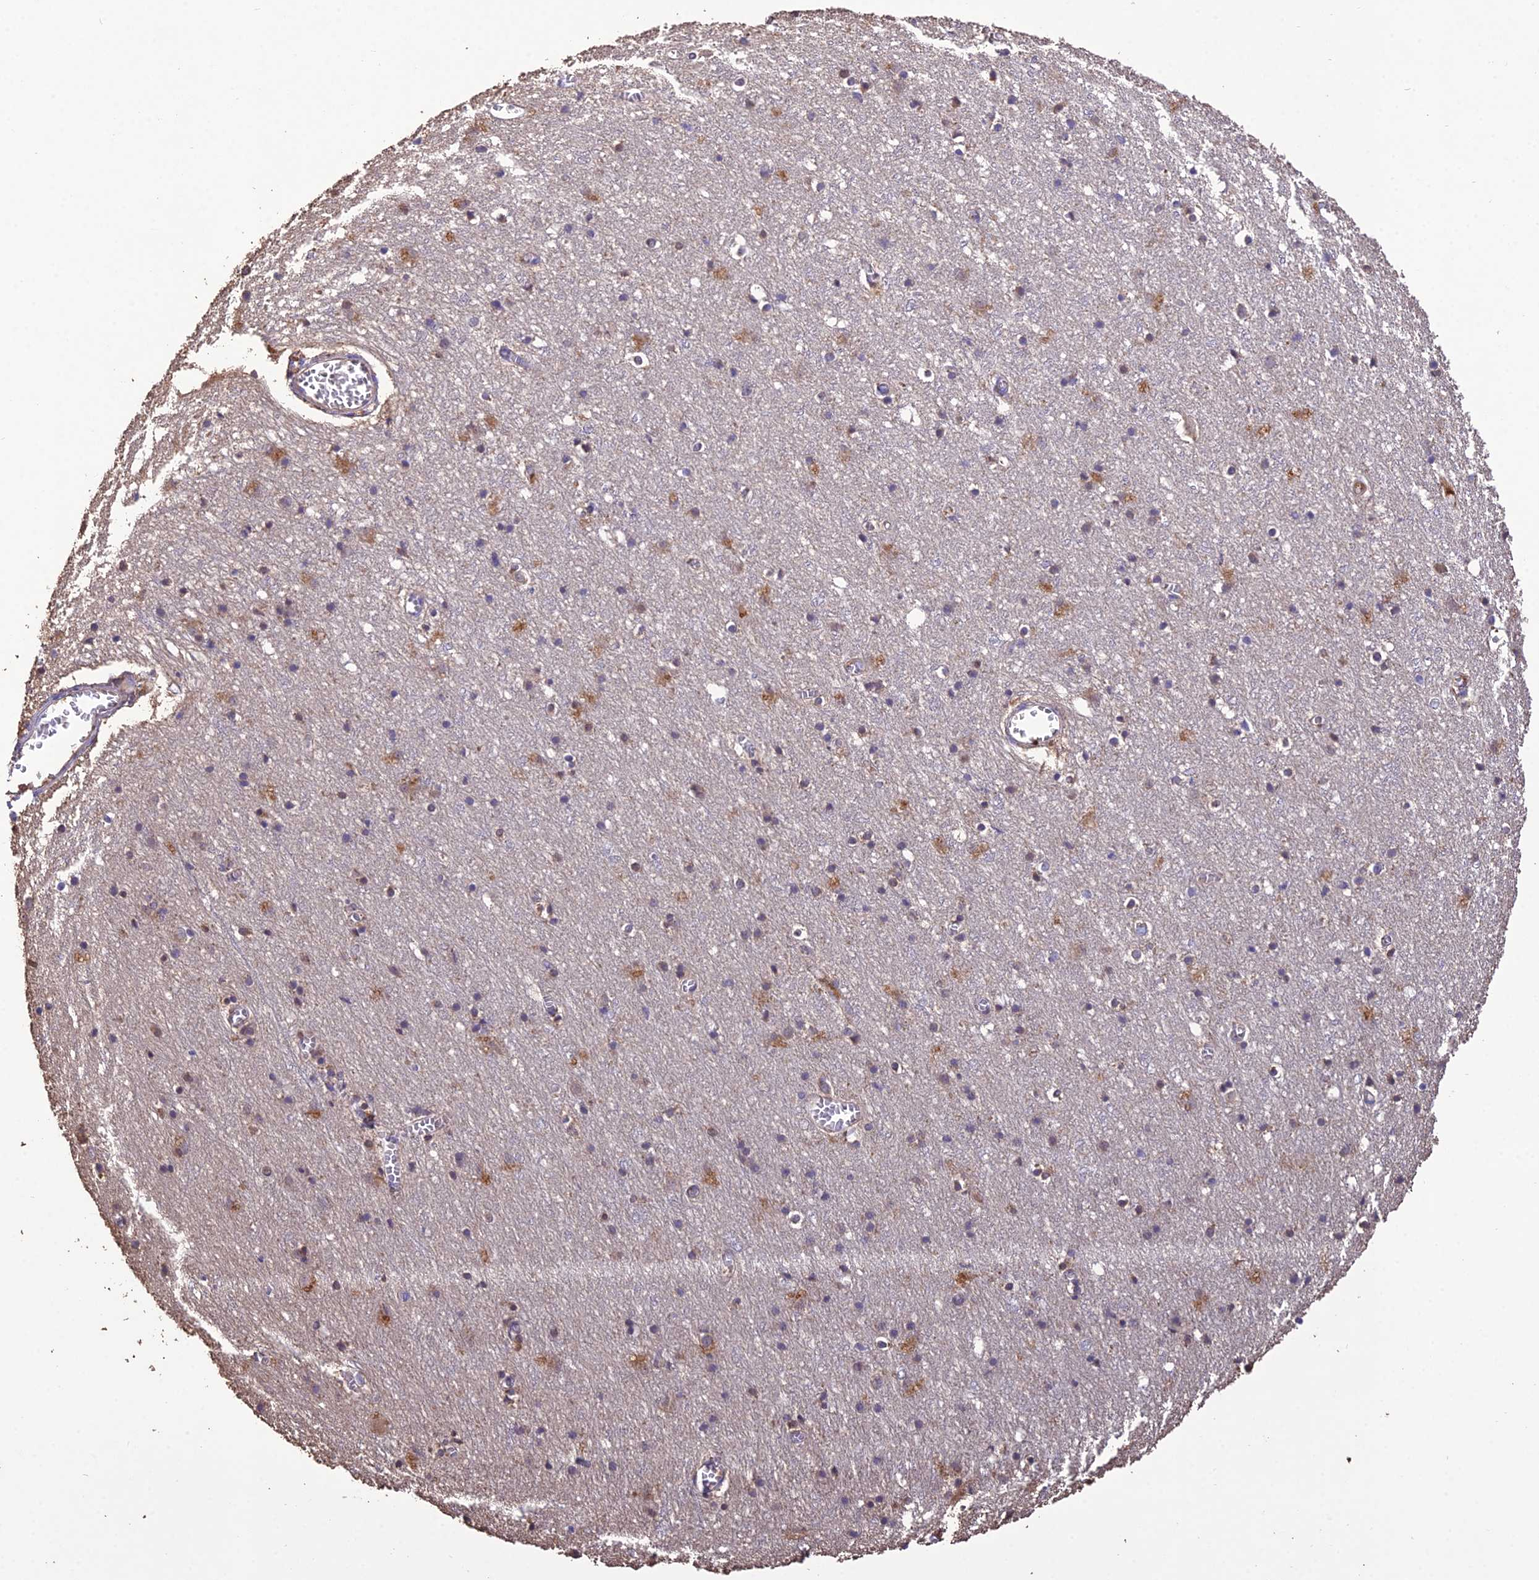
{"staining": {"intensity": "strong", "quantity": ">75%", "location": "cytoplasmic/membranous"}, "tissue": "cerebral cortex", "cell_type": "Endothelial cells", "image_type": "normal", "snomed": [{"axis": "morphology", "description": "Normal tissue, NOS"}, {"axis": "topography", "description": "Cerebral cortex"}], "caption": "DAB (3,3'-diaminobenzidine) immunohistochemical staining of unremarkable human cerebral cortex exhibits strong cytoplasmic/membranous protein staining in approximately >75% of endothelial cells.", "gene": "MIOS", "patient": {"sex": "female", "age": 64}}